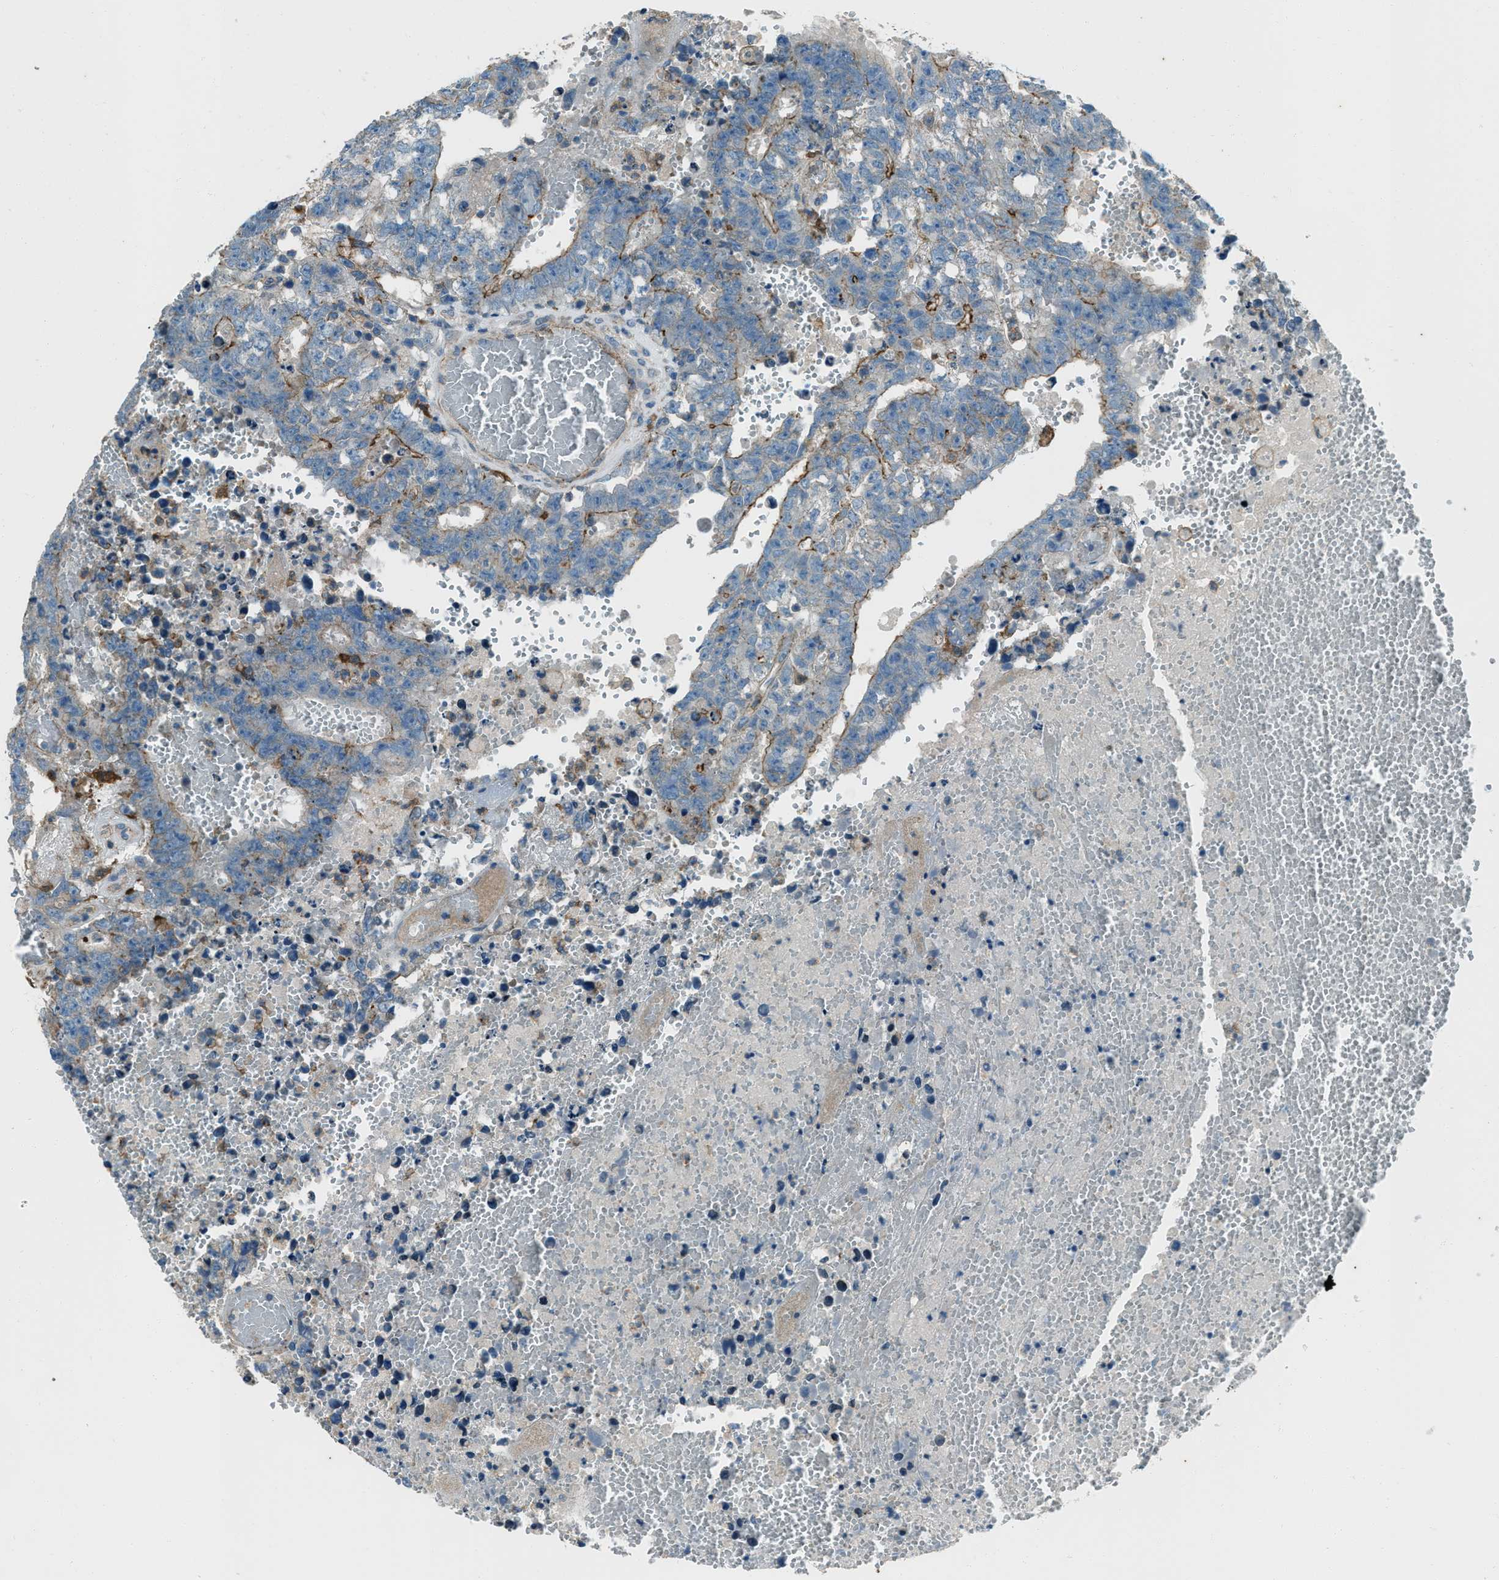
{"staining": {"intensity": "moderate", "quantity": "<25%", "location": "cytoplasmic/membranous"}, "tissue": "testis cancer", "cell_type": "Tumor cells", "image_type": "cancer", "snomed": [{"axis": "morphology", "description": "Carcinoma, Embryonal, NOS"}, {"axis": "topography", "description": "Testis"}], "caption": "This photomicrograph displays immunohistochemistry staining of testis cancer (embryonal carcinoma), with low moderate cytoplasmic/membranous expression in about <25% of tumor cells.", "gene": "SVIL", "patient": {"sex": "male", "age": 25}}